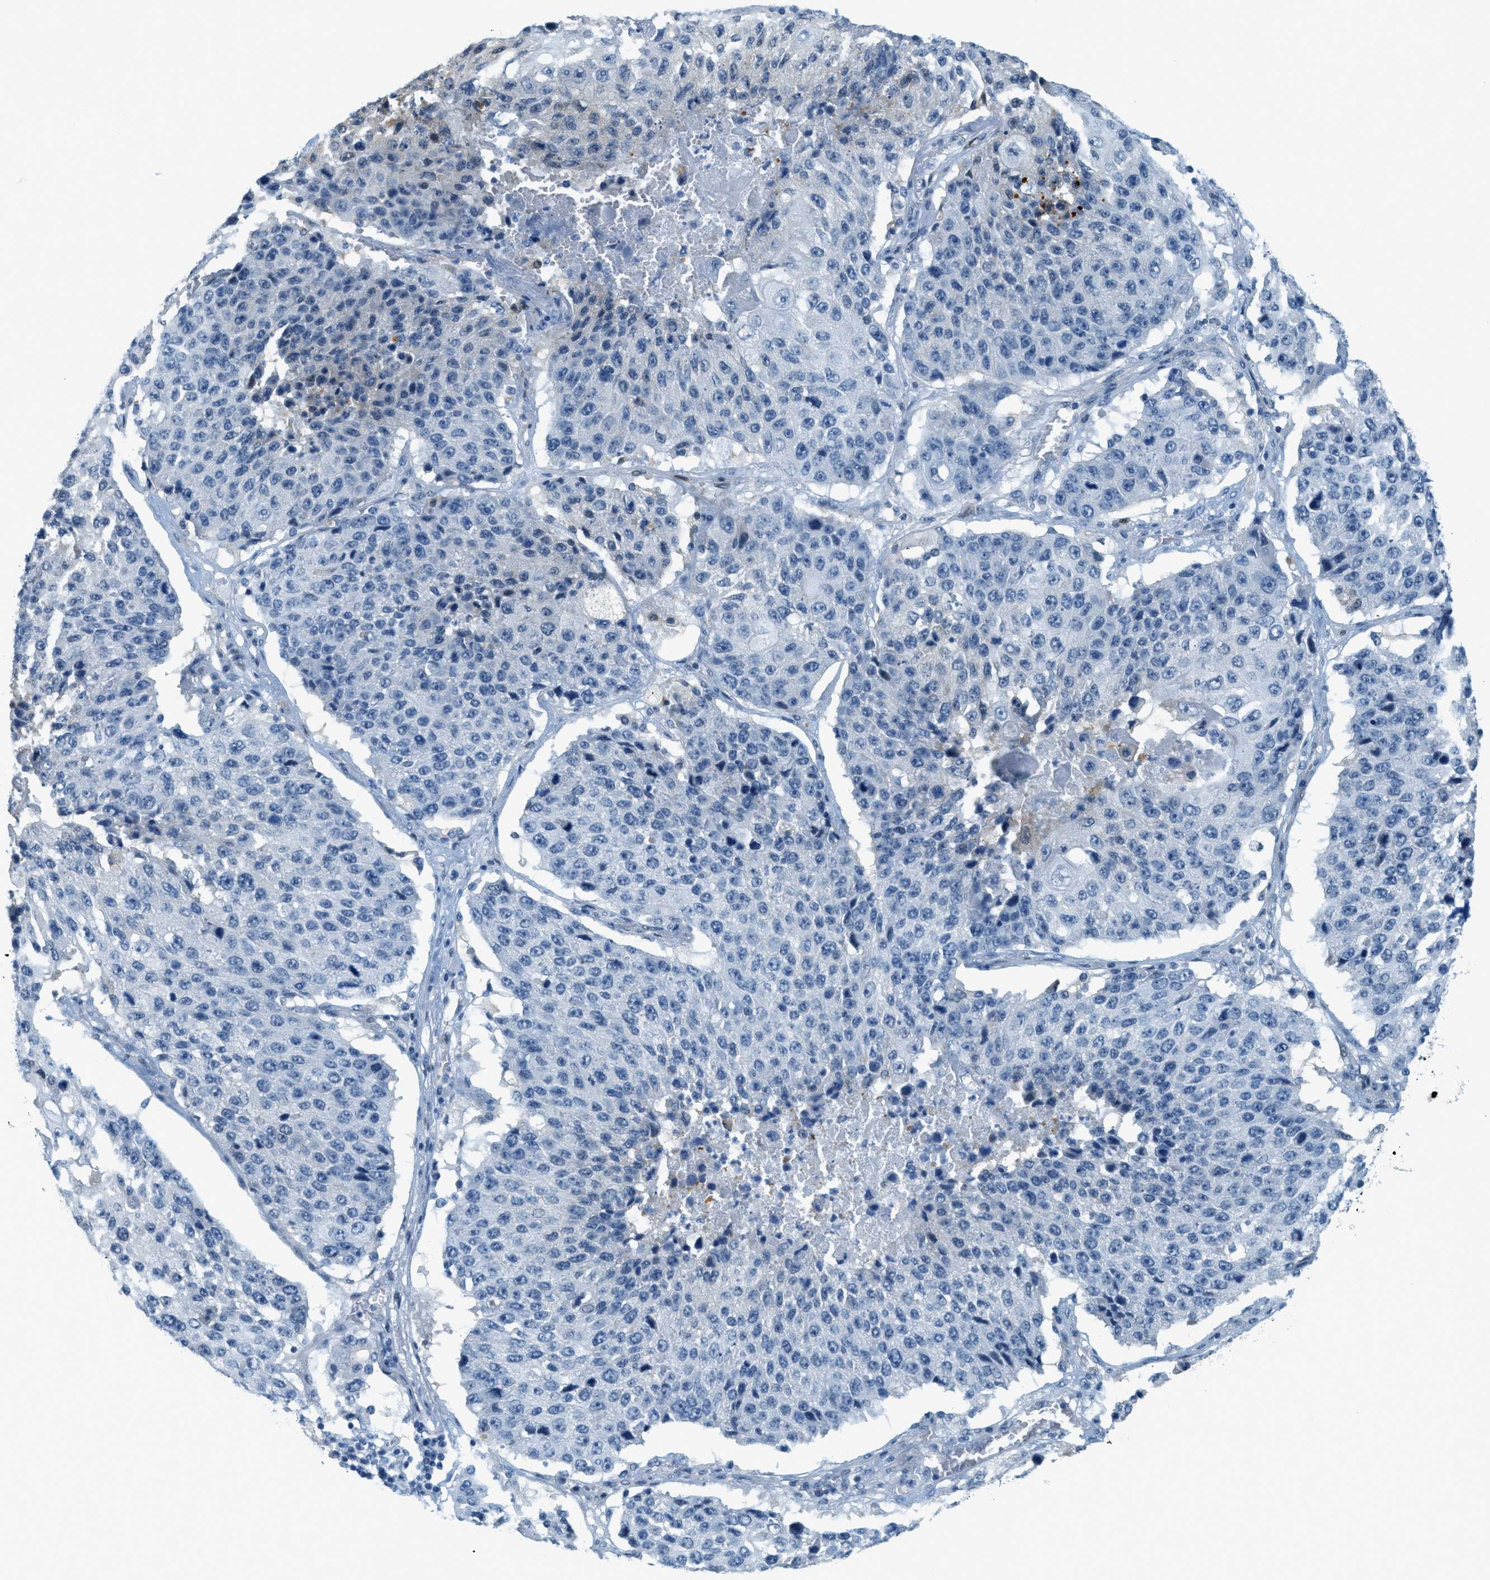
{"staining": {"intensity": "negative", "quantity": "none", "location": "none"}, "tissue": "lung cancer", "cell_type": "Tumor cells", "image_type": "cancer", "snomed": [{"axis": "morphology", "description": "Squamous cell carcinoma, NOS"}, {"axis": "topography", "description": "Lung"}], "caption": "Immunohistochemical staining of lung squamous cell carcinoma reveals no significant positivity in tumor cells. The staining is performed using DAB brown chromogen with nuclei counter-stained in using hematoxylin.", "gene": "CYP4X1", "patient": {"sex": "male", "age": 61}}